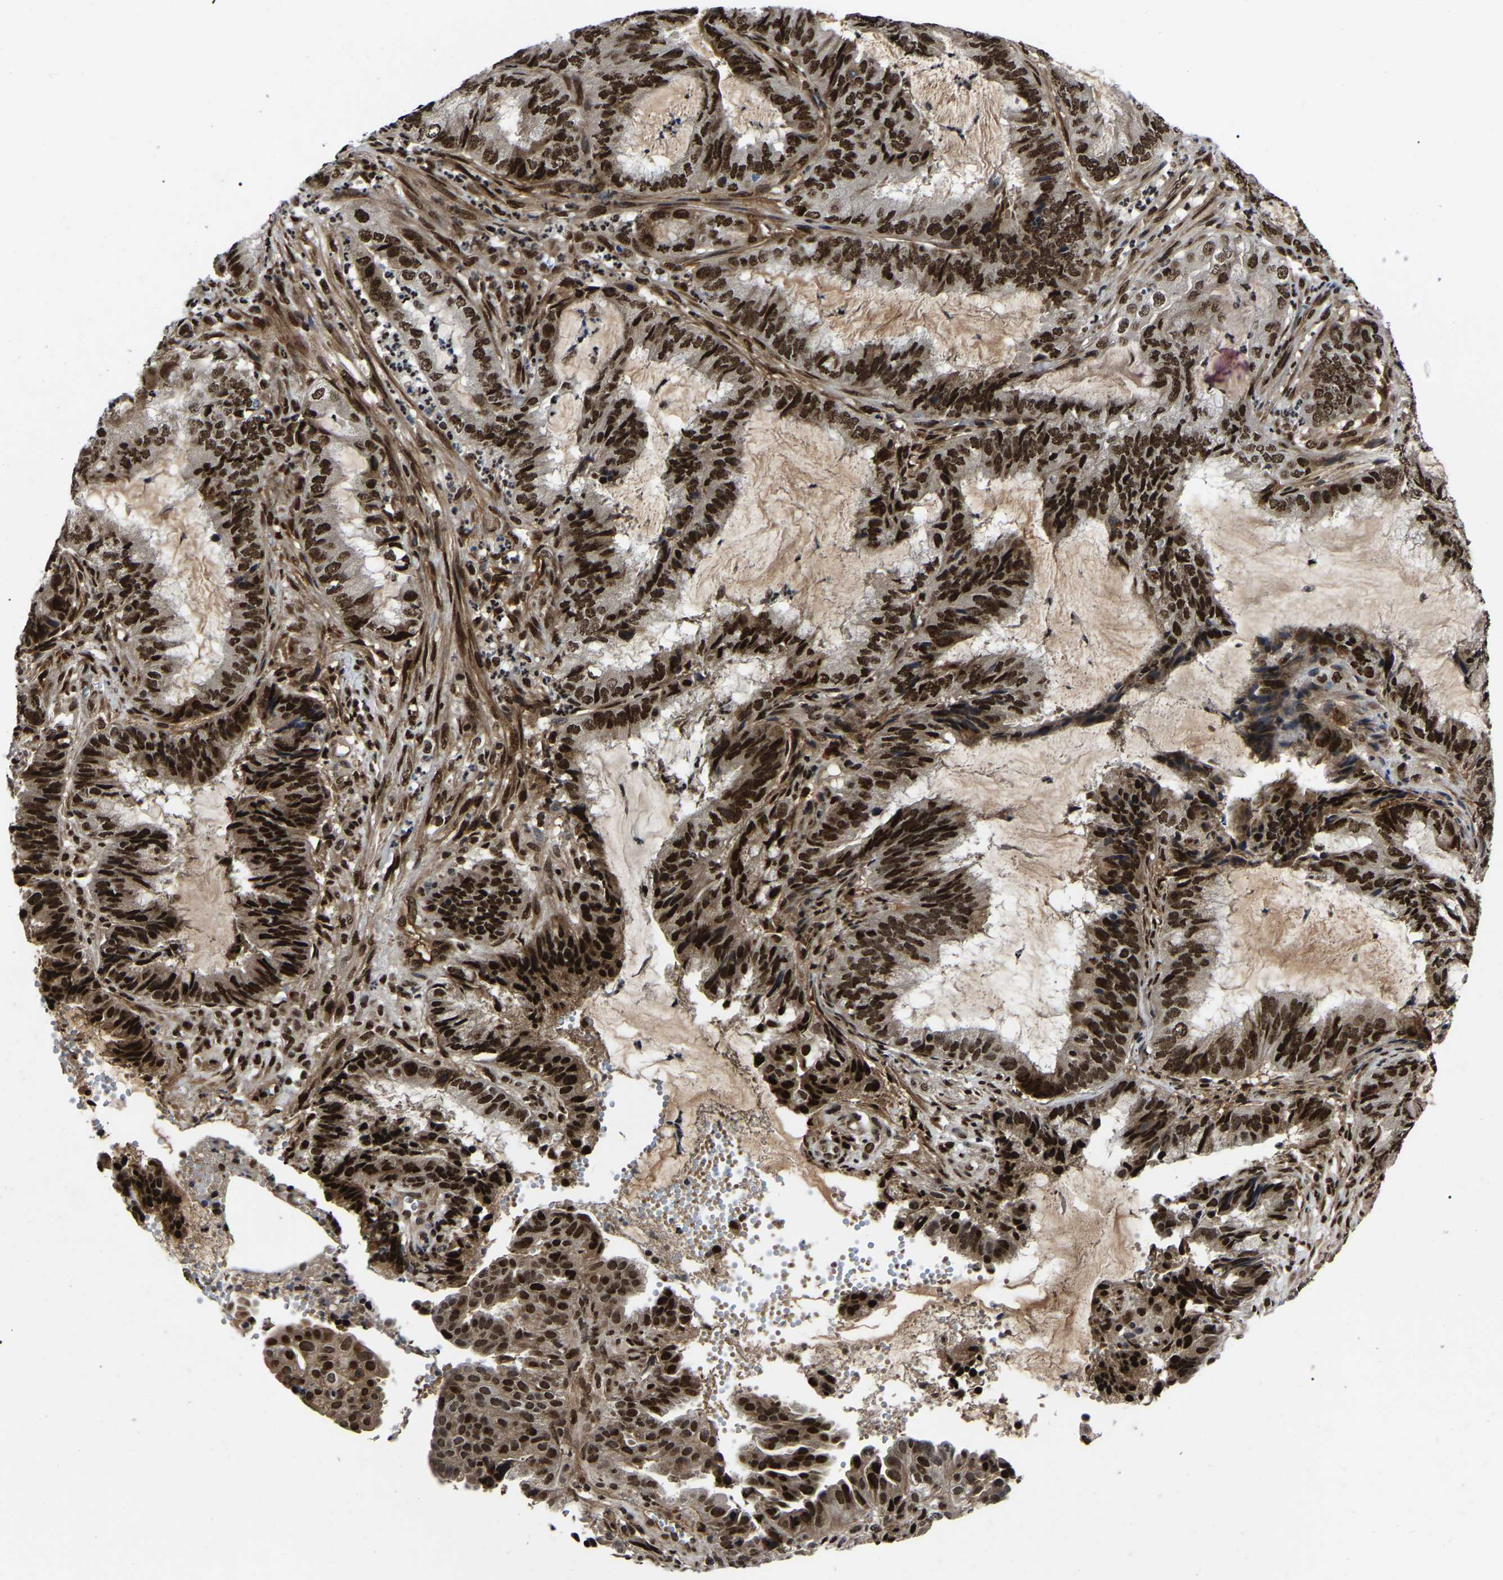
{"staining": {"intensity": "strong", "quantity": ">75%", "location": "nuclear"}, "tissue": "endometrial cancer", "cell_type": "Tumor cells", "image_type": "cancer", "snomed": [{"axis": "morphology", "description": "Adenocarcinoma, NOS"}, {"axis": "topography", "description": "Endometrium"}], "caption": "Endometrial adenocarcinoma was stained to show a protein in brown. There is high levels of strong nuclear staining in approximately >75% of tumor cells. Using DAB (brown) and hematoxylin (blue) stains, captured at high magnification using brightfield microscopy.", "gene": "TRIM35", "patient": {"sex": "female", "age": 51}}